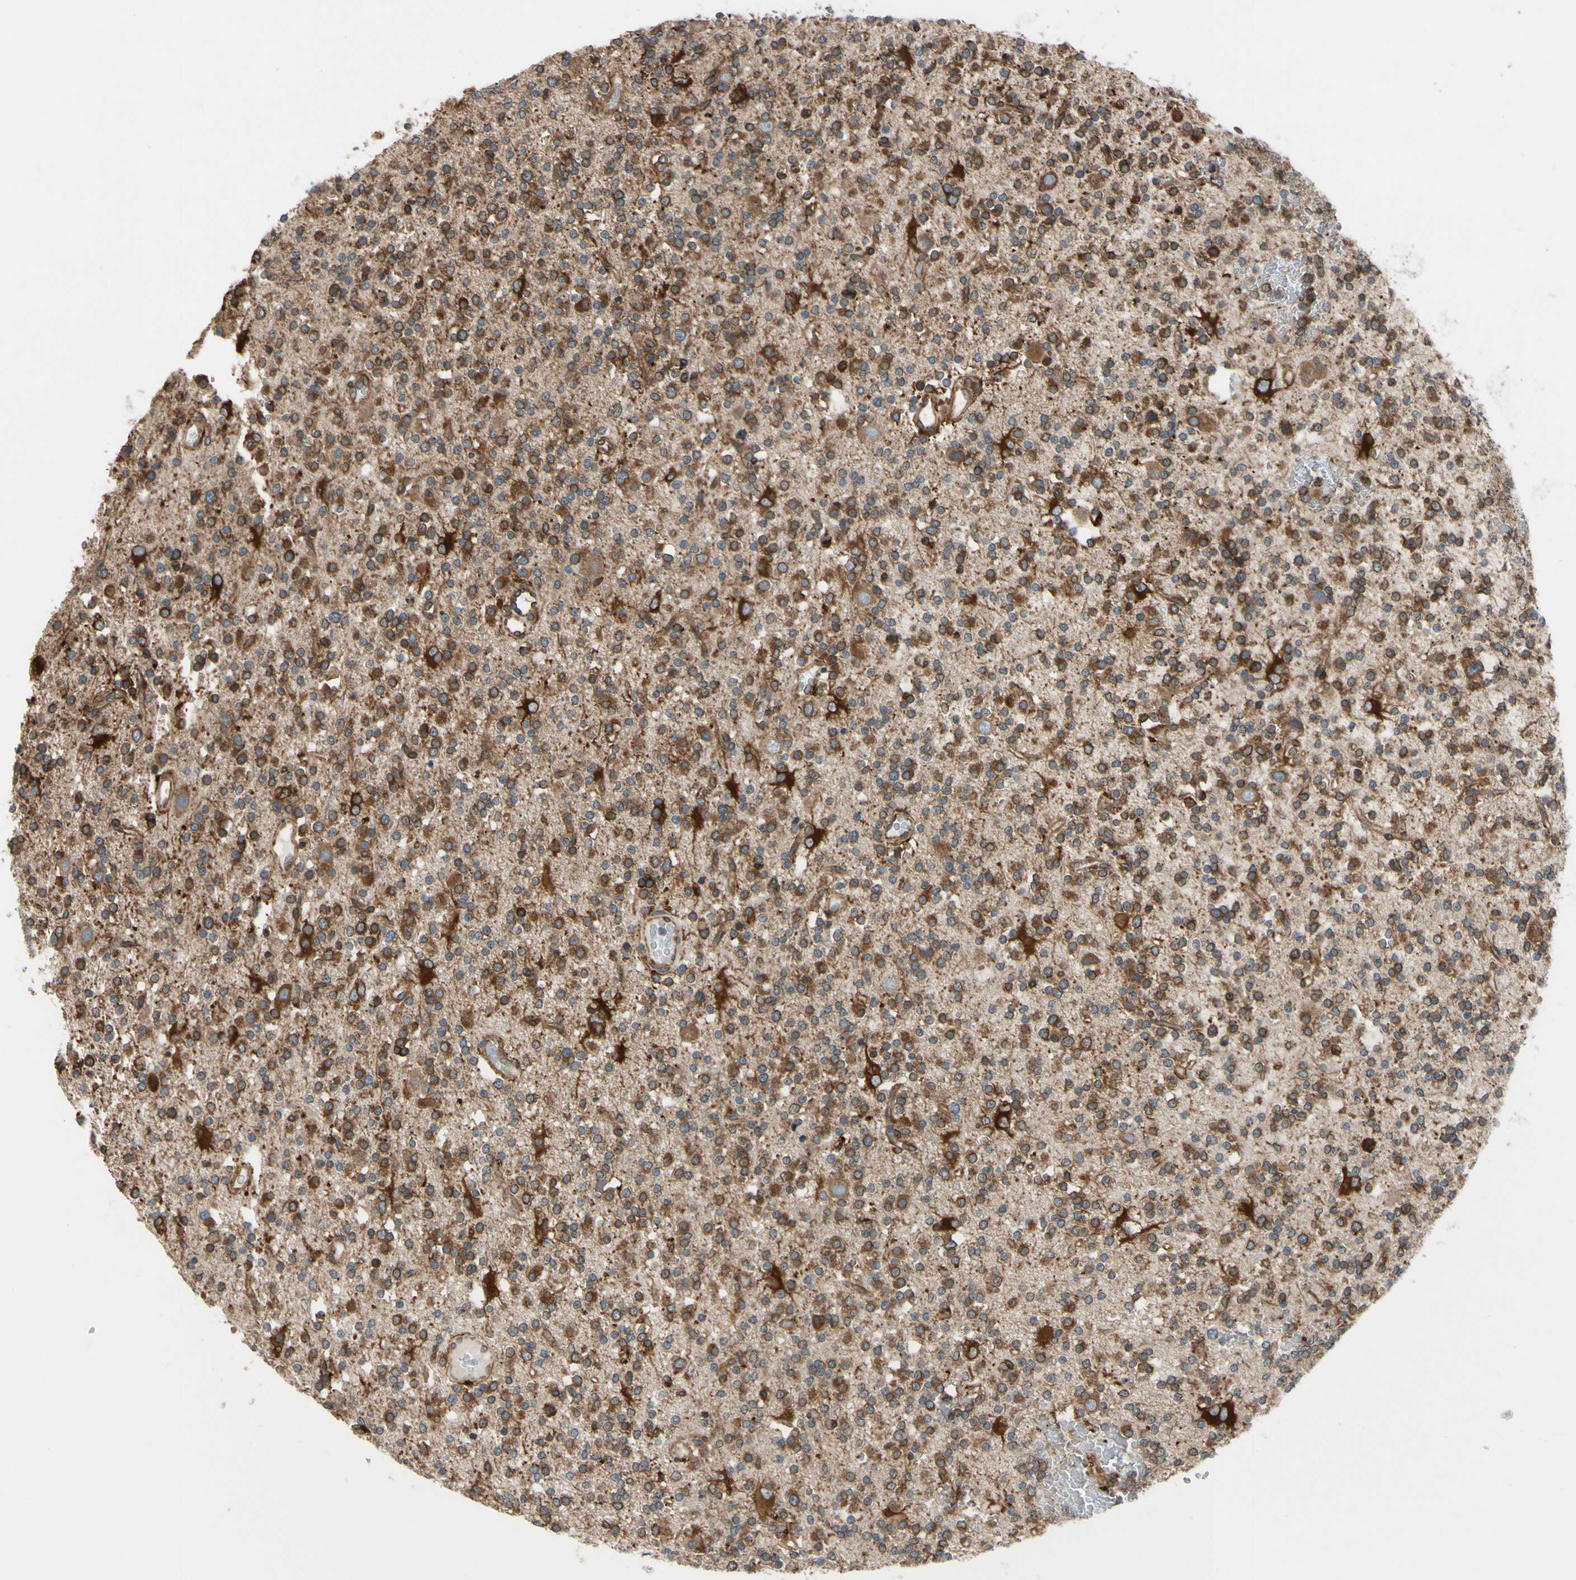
{"staining": {"intensity": "strong", "quantity": ">75%", "location": "cytoplasmic/membranous"}, "tissue": "glioma", "cell_type": "Tumor cells", "image_type": "cancer", "snomed": [{"axis": "morphology", "description": "Glioma, malignant, High grade"}, {"axis": "topography", "description": "Brain"}], "caption": "There is high levels of strong cytoplasmic/membranous positivity in tumor cells of high-grade glioma (malignant), as demonstrated by immunohistochemical staining (brown color).", "gene": "CLCC1", "patient": {"sex": "male", "age": 47}}